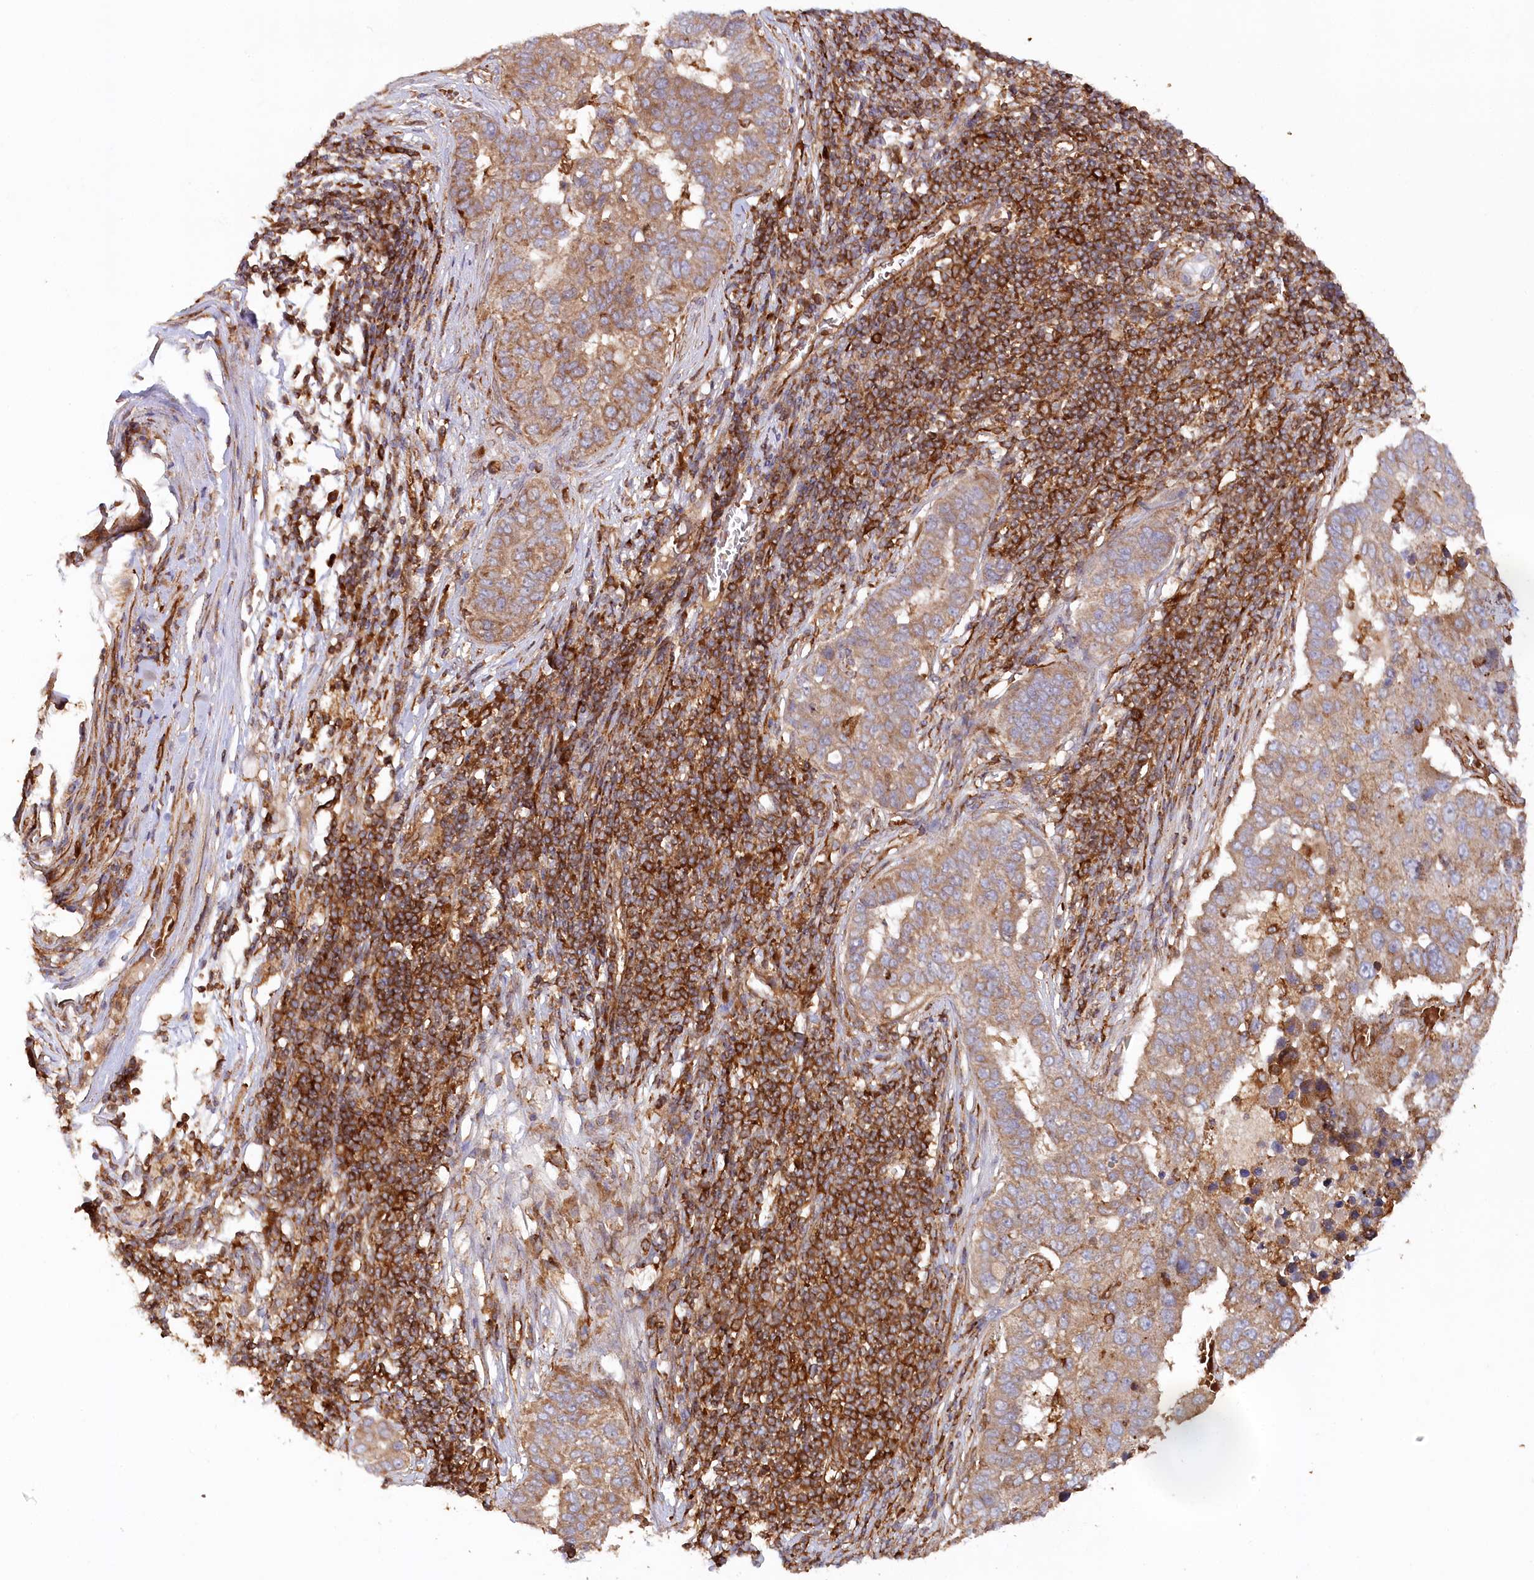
{"staining": {"intensity": "moderate", "quantity": ">75%", "location": "cytoplasmic/membranous"}, "tissue": "pancreatic cancer", "cell_type": "Tumor cells", "image_type": "cancer", "snomed": [{"axis": "morphology", "description": "Adenocarcinoma, NOS"}, {"axis": "topography", "description": "Pancreas"}], "caption": "Immunohistochemistry (DAB) staining of human adenocarcinoma (pancreatic) exhibits moderate cytoplasmic/membranous protein expression in about >75% of tumor cells.", "gene": "PAIP2", "patient": {"sex": "female", "age": 61}}